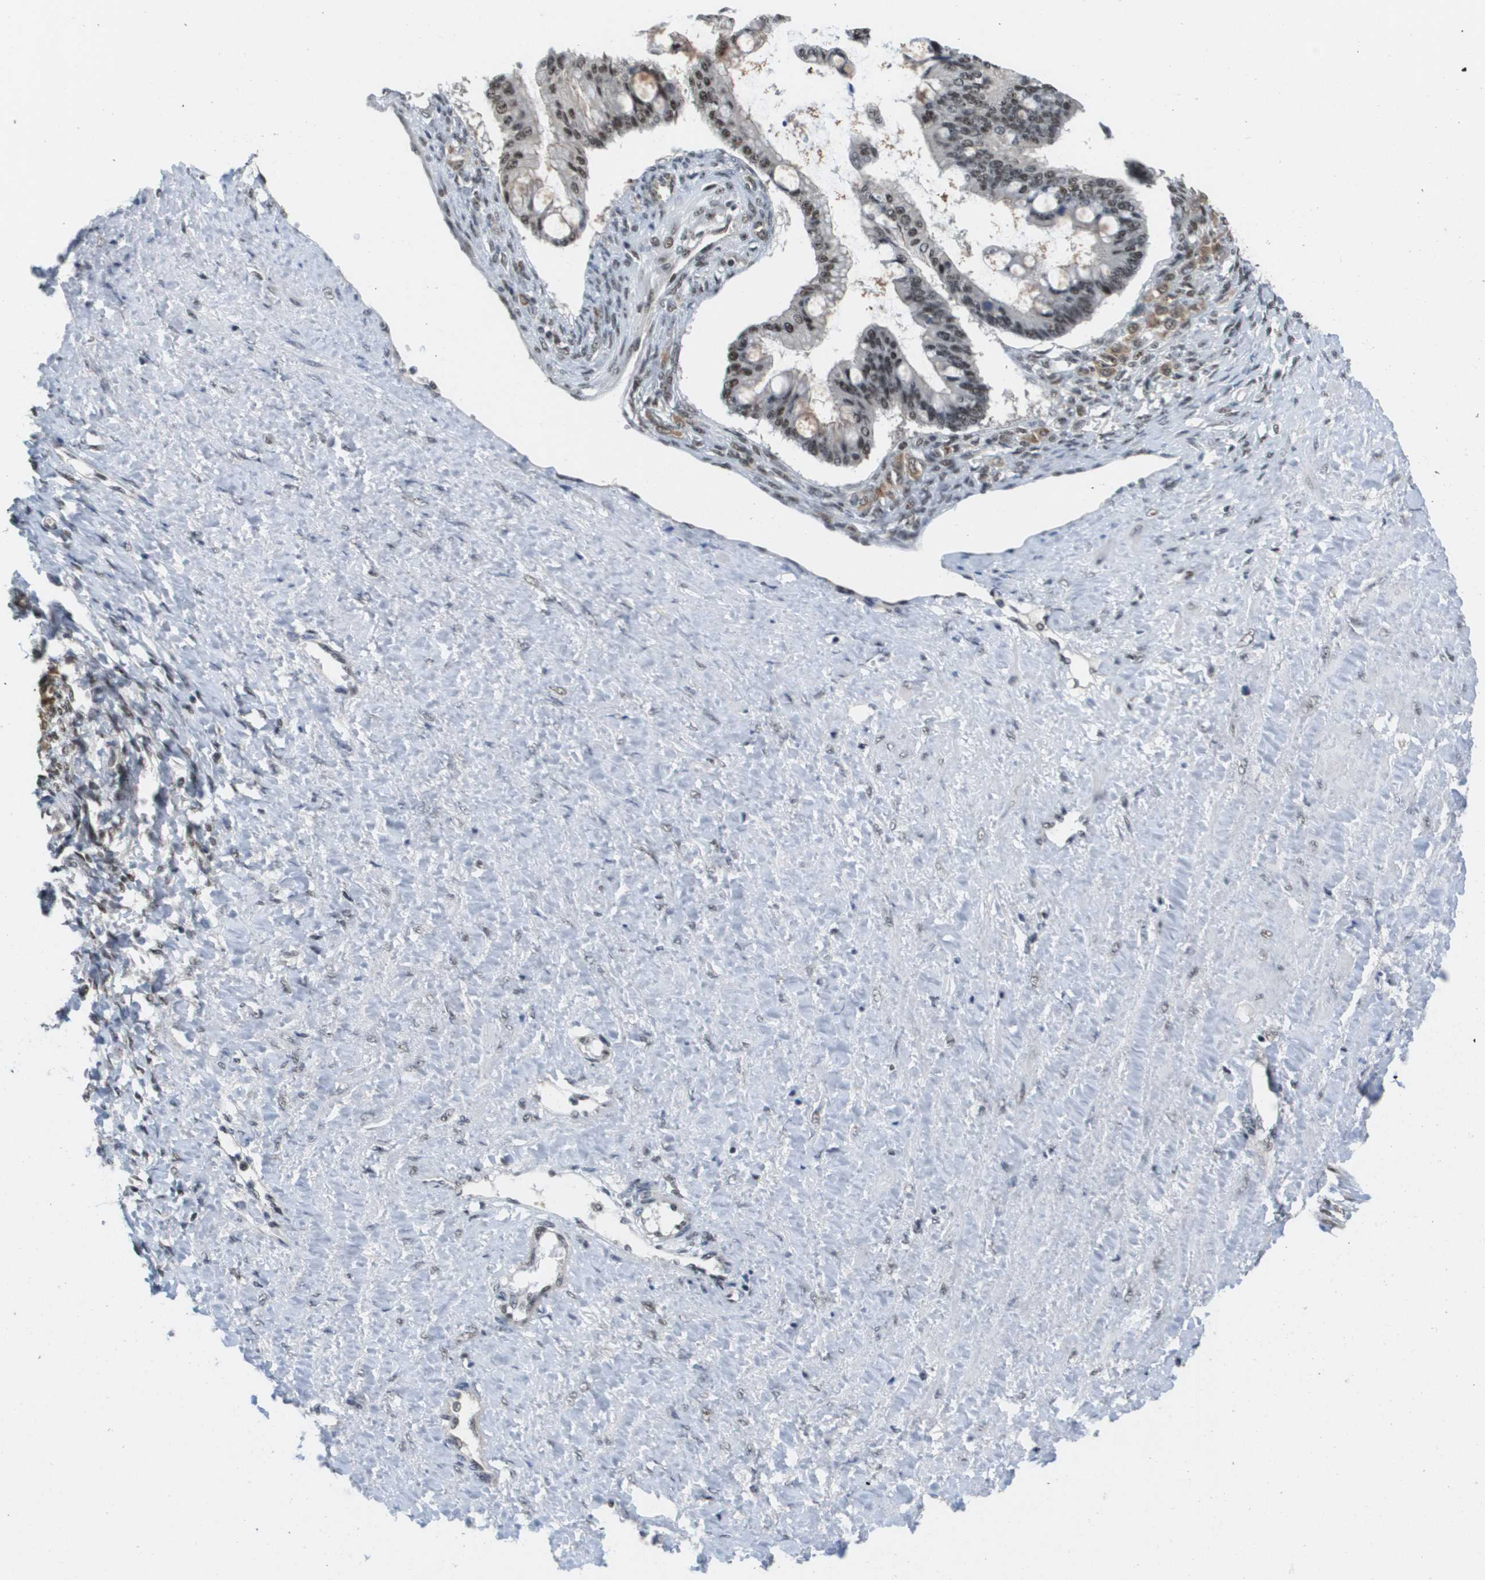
{"staining": {"intensity": "weak", "quantity": ">75%", "location": "nuclear"}, "tissue": "ovarian cancer", "cell_type": "Tumor cells", "image_type": "cancer", "snomed": [{"axis": "morphology", "description": "Cystadenocarcinoma, mucinous, NOS"}, {"axis": "topography", "description": "Ovary"}], "caption": "Tumor cells exhibit low levels of weak nuclear expression in about >75% of cells in mucinous cystadenocarcinoma (ovarian). (brown staining indicates protein expression, while blue staining denotes nuclei).", "gene": "ISY1", "patient": {"sex": "female", "age": 73}}